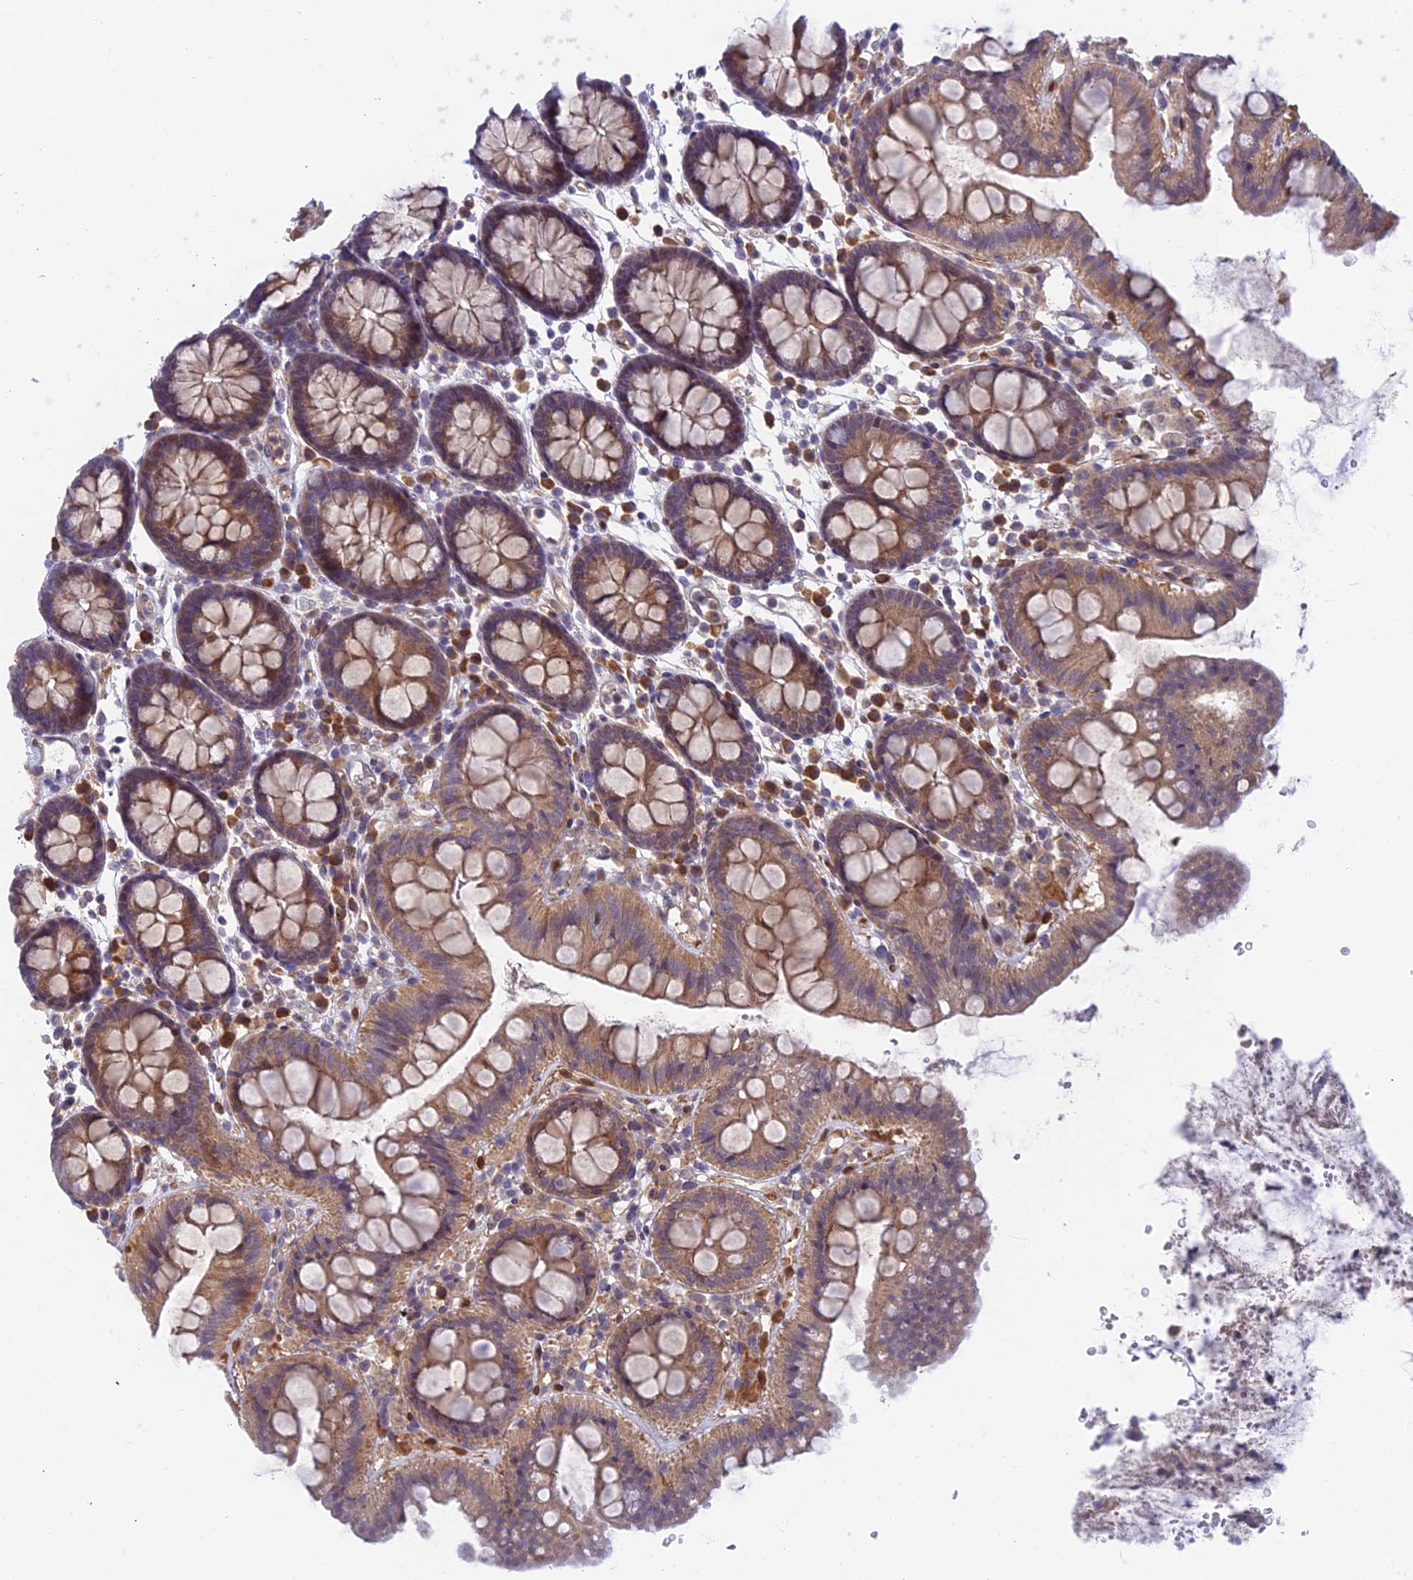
{"staining": {"intensity": "weak", "quantity": "25%-75%", "location": "cytoplasmic/membranous"}, "tissue": "colon", "cell_type": "Endothelial cells", "image_type": "normal", "snomed": [{"axis": "morphology", "description": "Normal tissue, NOS"}, {"axis": "topography", "description": "Colon"}], "caption": "Immunohistochemistry image of benign colon: human colon stained using IHC demonstrates low levels of weak protein expression localized specifically in the cytoplasmic/membranous of endothelial cells, appearing as a cytoplasmic/membranous brown color.", "gene": "PPP1R26", "patient": {"sex": "male", "age": 75}}